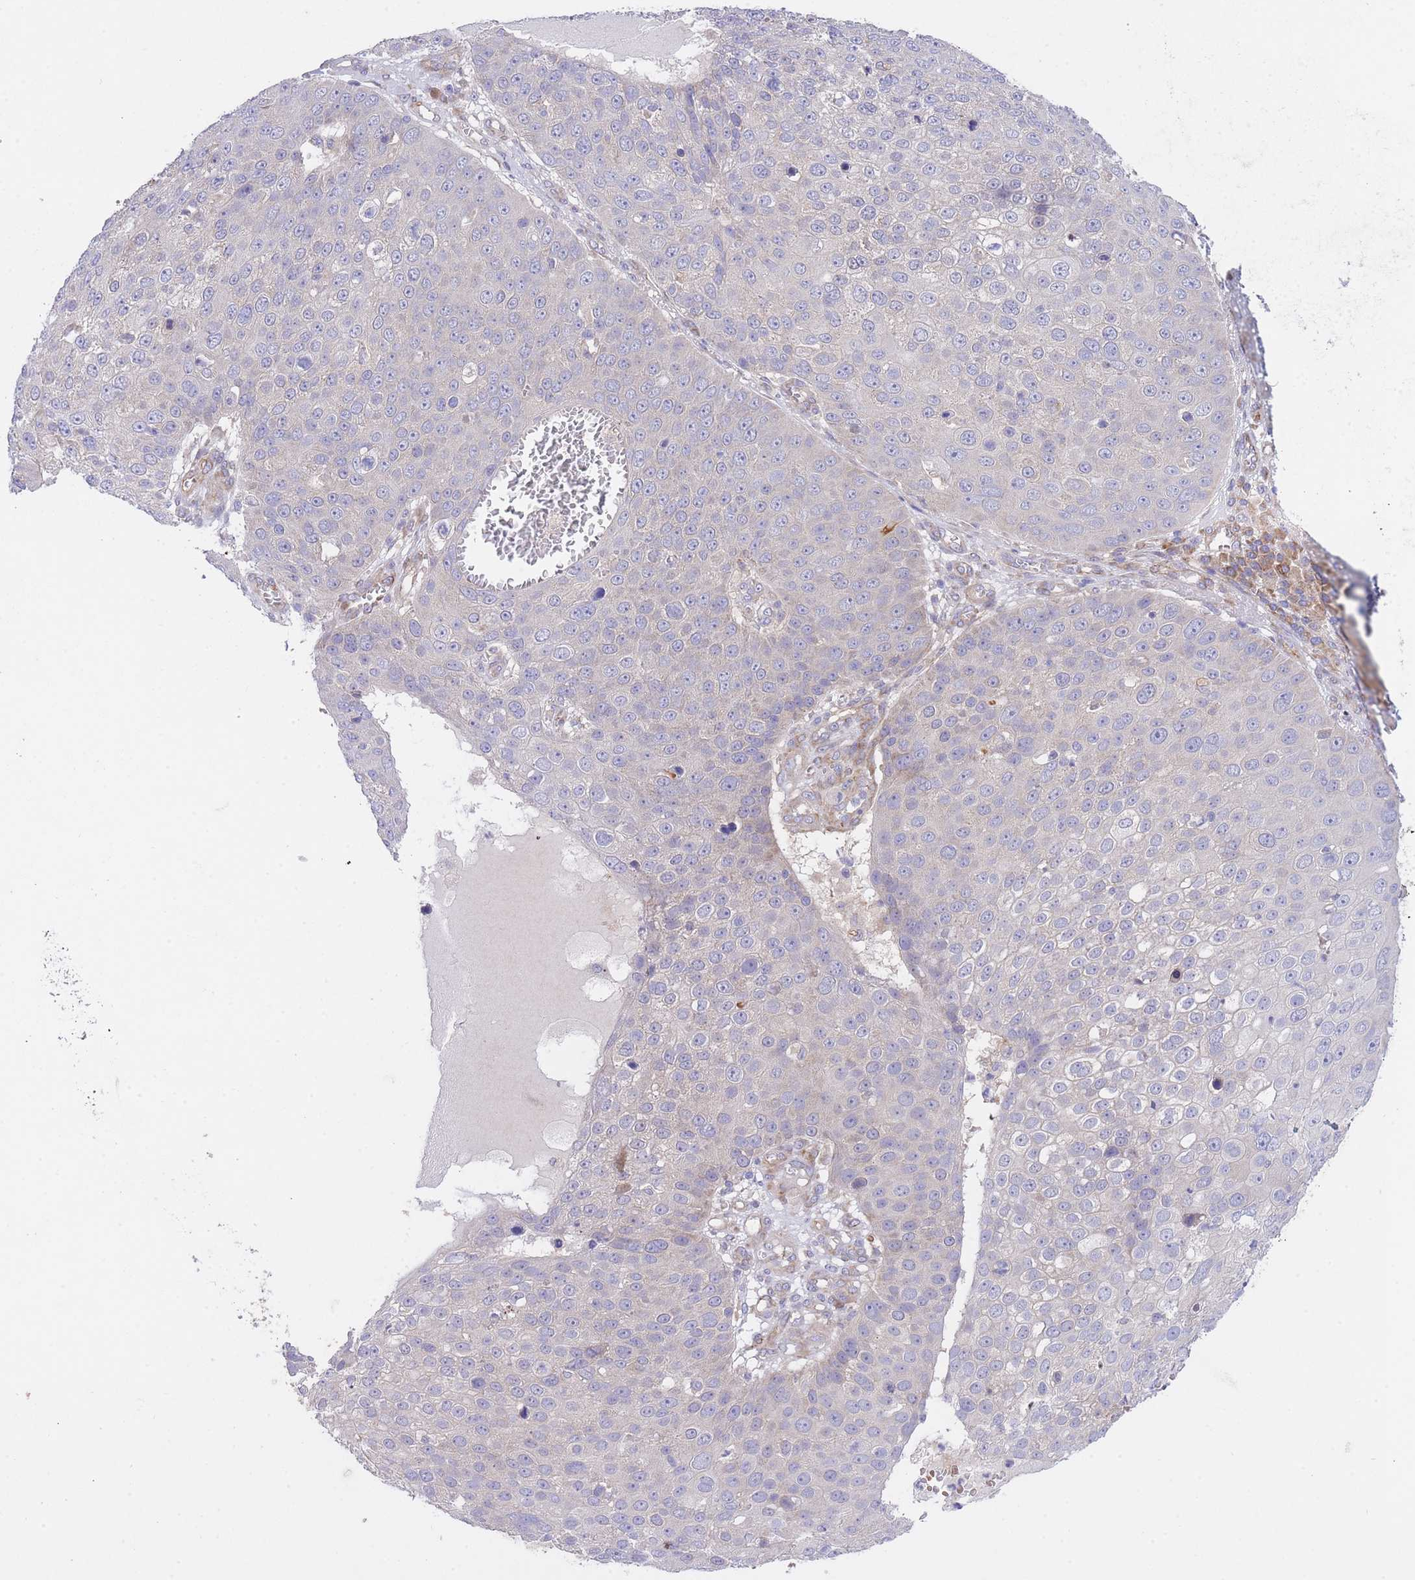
{"staining": {"intensity": "negative", "quantity": "none", "location": "none"}, "tissue": "skin cancer", "cell_type": "Tumor cells", "image_type": "cancer", "snomed": [{"axis": "morphology", "description": "Squamous cell carcinoma, NOS"}, {"axis": "topography", "description": "Skin"}], "caption": "Protein analysis of skin cancer (squamous cell carcinoma) demonstrates no significant staining in tumor cells. (DAB (3,3'-diaminobenzidine) IHC with hematoxylin counter stain).", "gene": "CHAC1", "patient": {"sex": "male", "age": 71}}